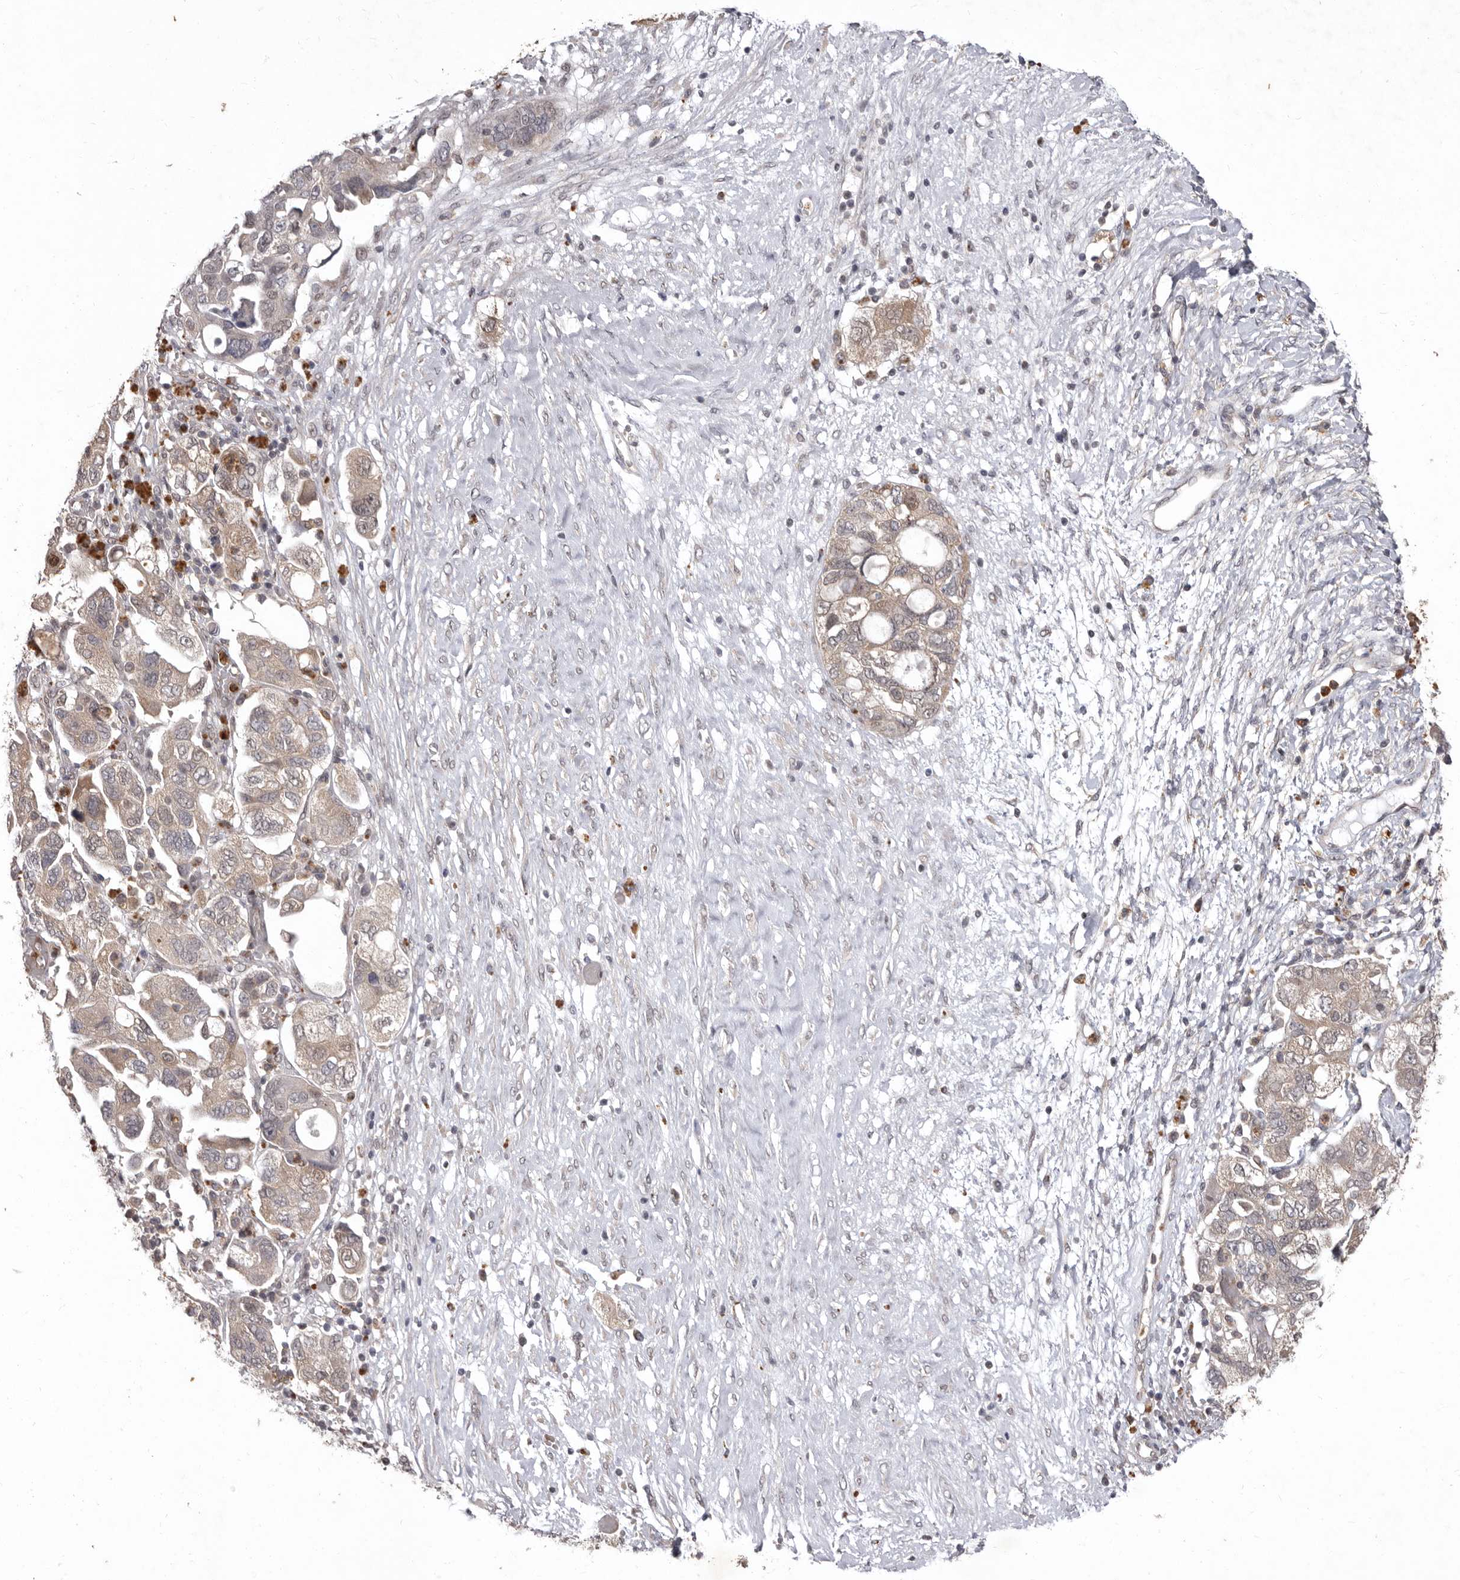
{"staining": {"intensity": "weak", "quantity": ">75%", "location": "cytoplasmic/membranous,nuclear"}, "tissue": "ovarian cancer", "cell_type": "Tumor cells", "image_type": "cancer", "snomed": [{"axis": "morphology", "description": "Carcinoma, NOS"}, {"axis": "morphology", "description": "Cystadenocarcinoma, serous, NOS"}, {"axis": "topography", "description": "Ovary"}], "caption": "This is an image of IHC staining of ovarian cancer, which shows weak expression in the cytoplasmic/membranous and nuclear of tumor cells.", "gene": "ACLY", "patient": {"sex": "female", "age": 69}}